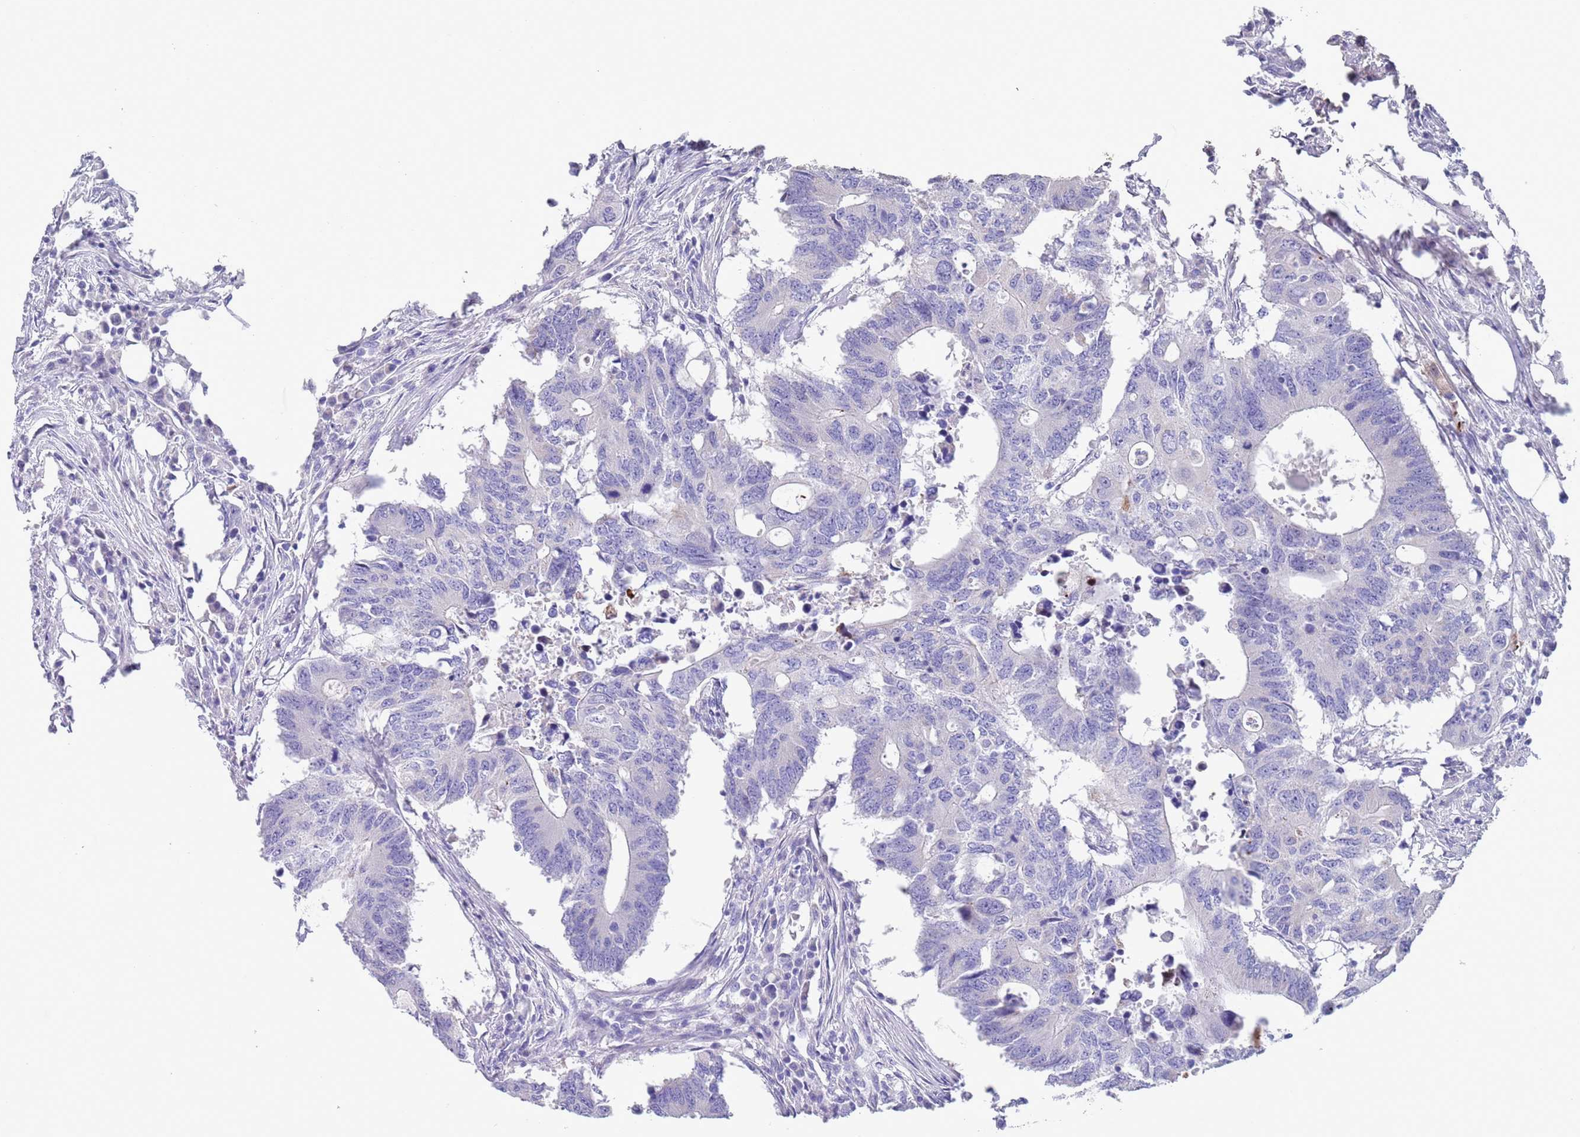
{"staining": {"intensity": "negative", "quantity": "none", "location": "none"}, "tissue": "colorectal cancer", "cell_type": "Tumor cells", "image_type": "cancer", "snomed": [{"axis": "morphology", "description": "Adenocarcinoma, NOS"}, {"axis": "topography", "description": "Colon"}], "caption": "Immunohistochemistry (IHC) histopathology image of neoplastic tissue: colorectal adenocarcinoma stained with DAB (3,3'-diaminobenzidine) shows no significant protein expression in tumor cells.", "gene": "SPIRE2", "patient": {"sex": "male", "age": 71}}